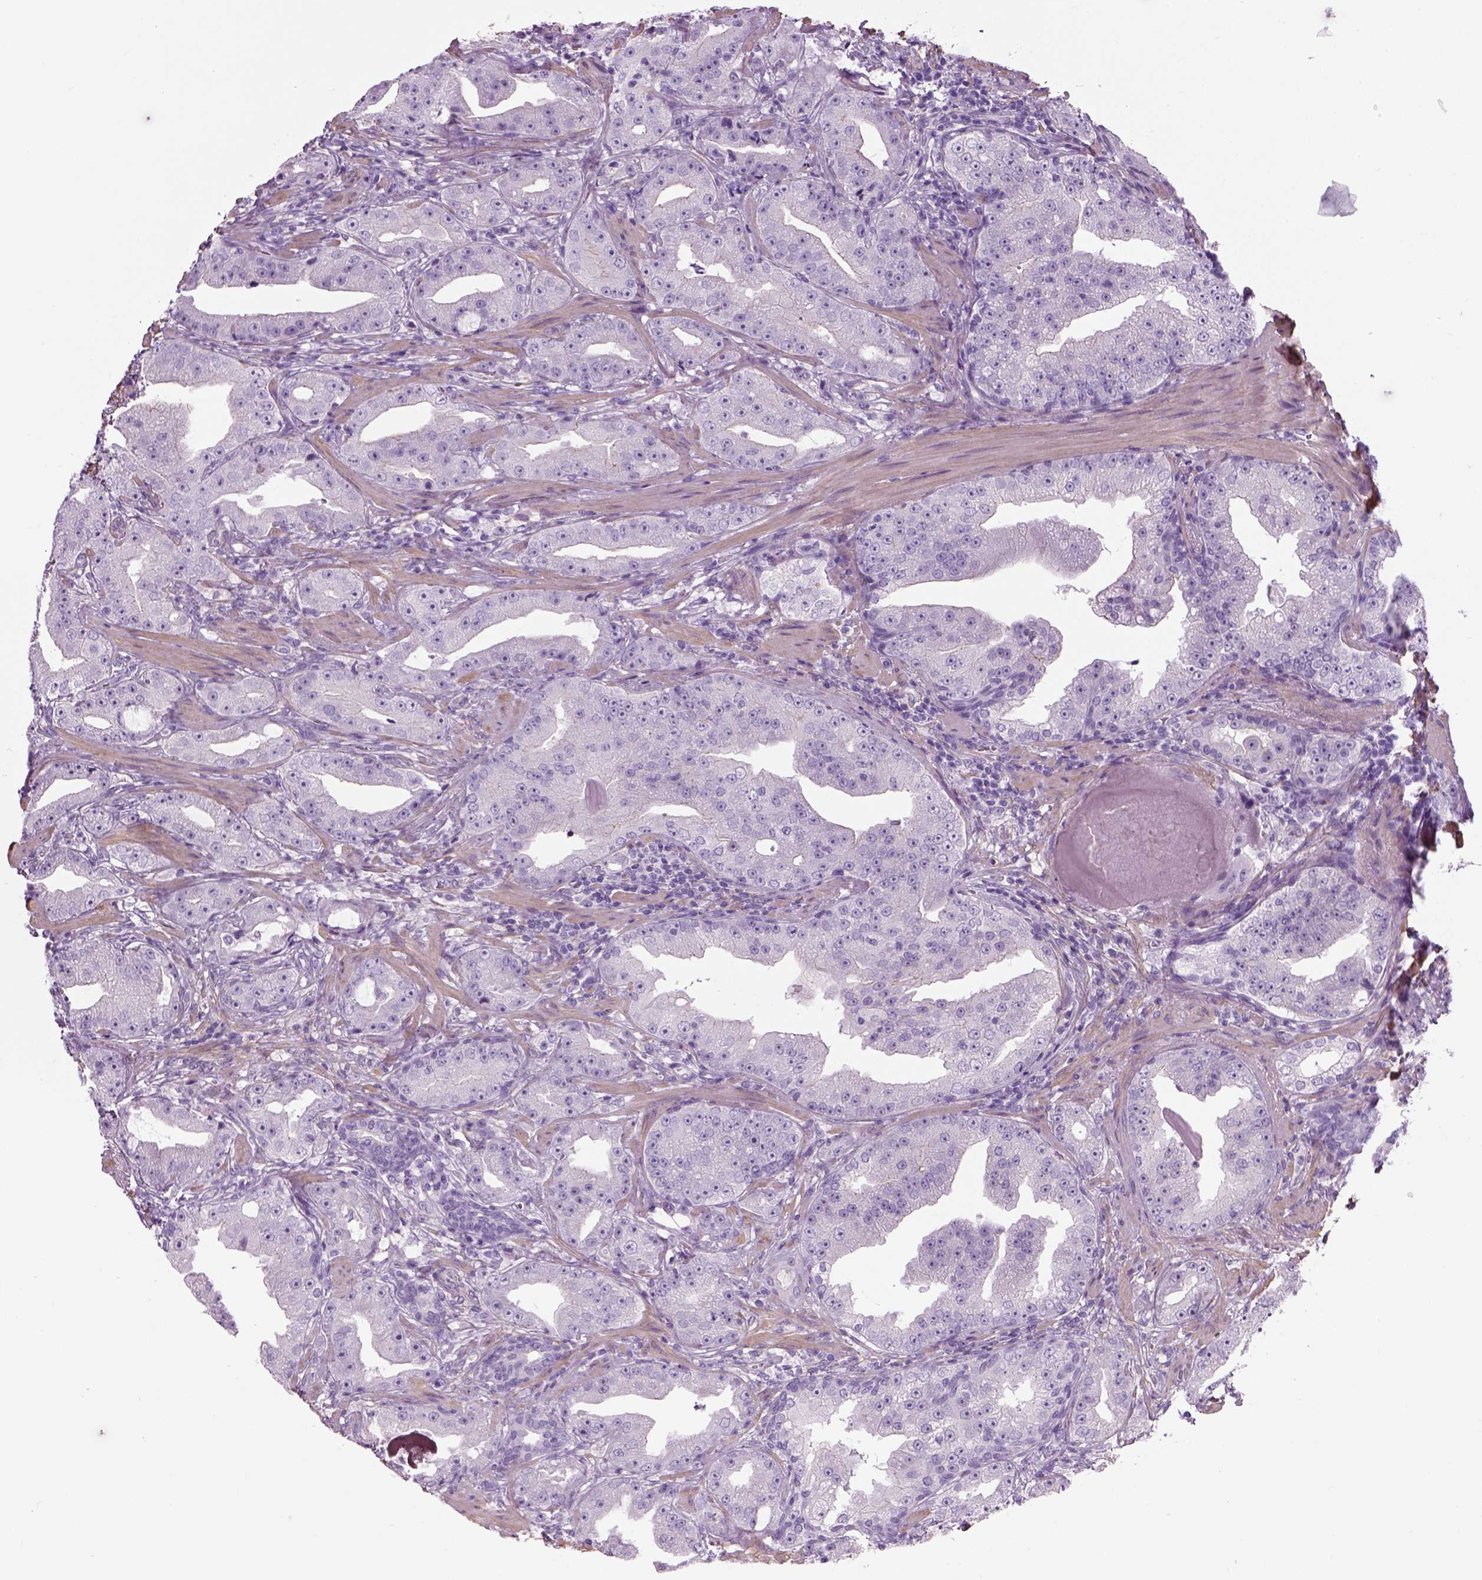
{"staining": {"intensity": "negative", "quantity": "none", "location": "none"}, "tissue": "prostate cancer", "cell_type": "Tumor cells", "image_type": "cancer", "snomed": [{"axis": "morphology", "description": "Adenocarcinoma, Low grade"}, {"axis": "topography", "description": "Prostate"}], "caption": "The photomicrograph demonstrates no staining of tumor cells in adenocarcinoma (low-grade) (prostate). (Stains: DAB (3,3'-diaminobenzidine) immunohistochemistry with hematoxylin counter stain, Microscopy: brightfield microscopy at high magnification).", "gene": "FAM161A", "patient": {"sex": "male", "age": 62}}